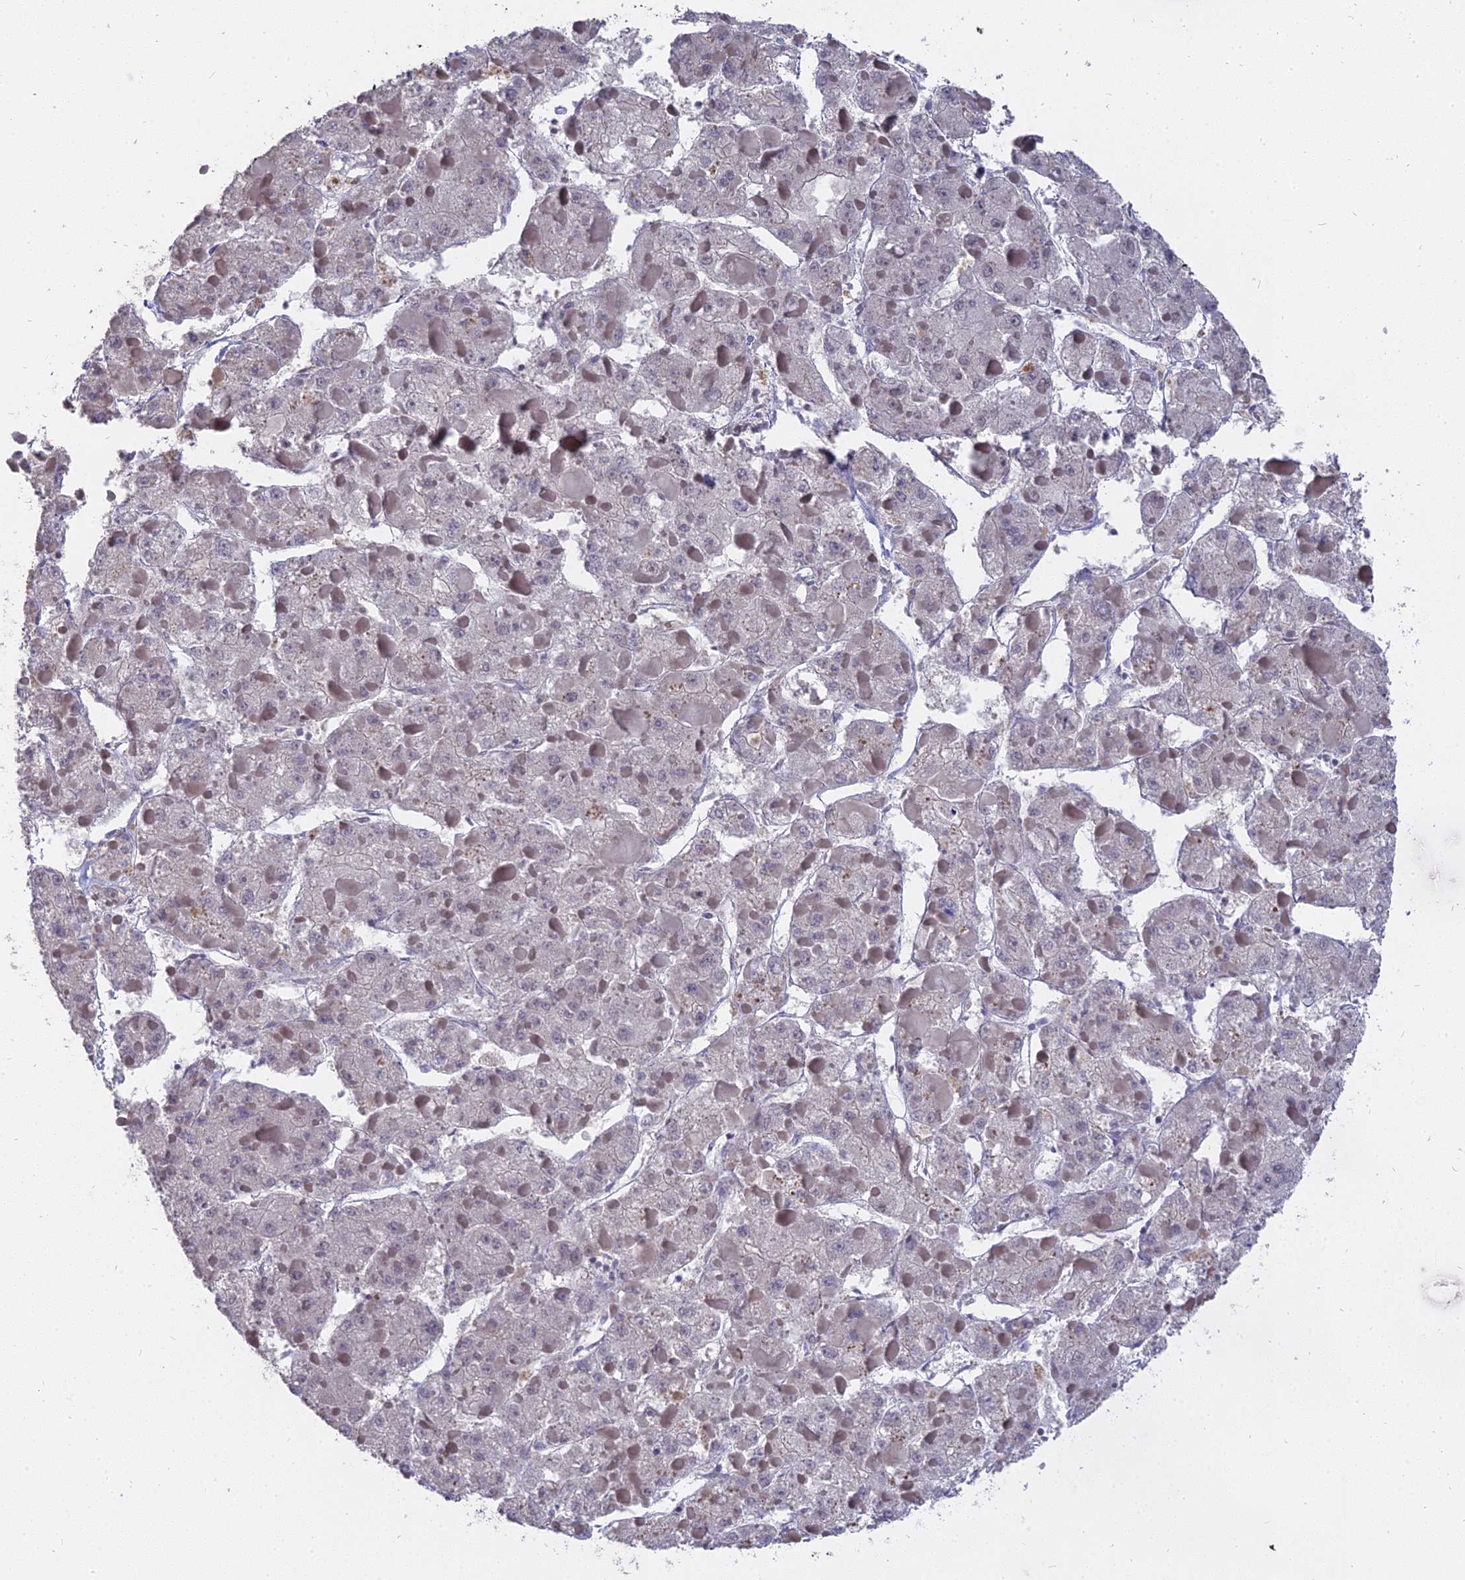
{"staining": {"intensity": "negative", "quantity": "none", "location": "none"}, "tissue": "liver cancer", "cell_type": "Tumor cells", "image_type": "cancer", "snomed": [{"axis": "morphology", "description": "Carcinoma, Hepatocellular, NOS"}, {"axis": "topography", "description": "Liver"}], "caption": "High magnification brightfield microscopy of liver hepatocellular carcinoma stained with DAB (3,3'-diaminobenzidine) (brown) and counterstained with hematoxylin (blue): tumor cells show no significant positivity.", "gene": "NR1H3", "patient": {"sex": "female", "age": 73}}